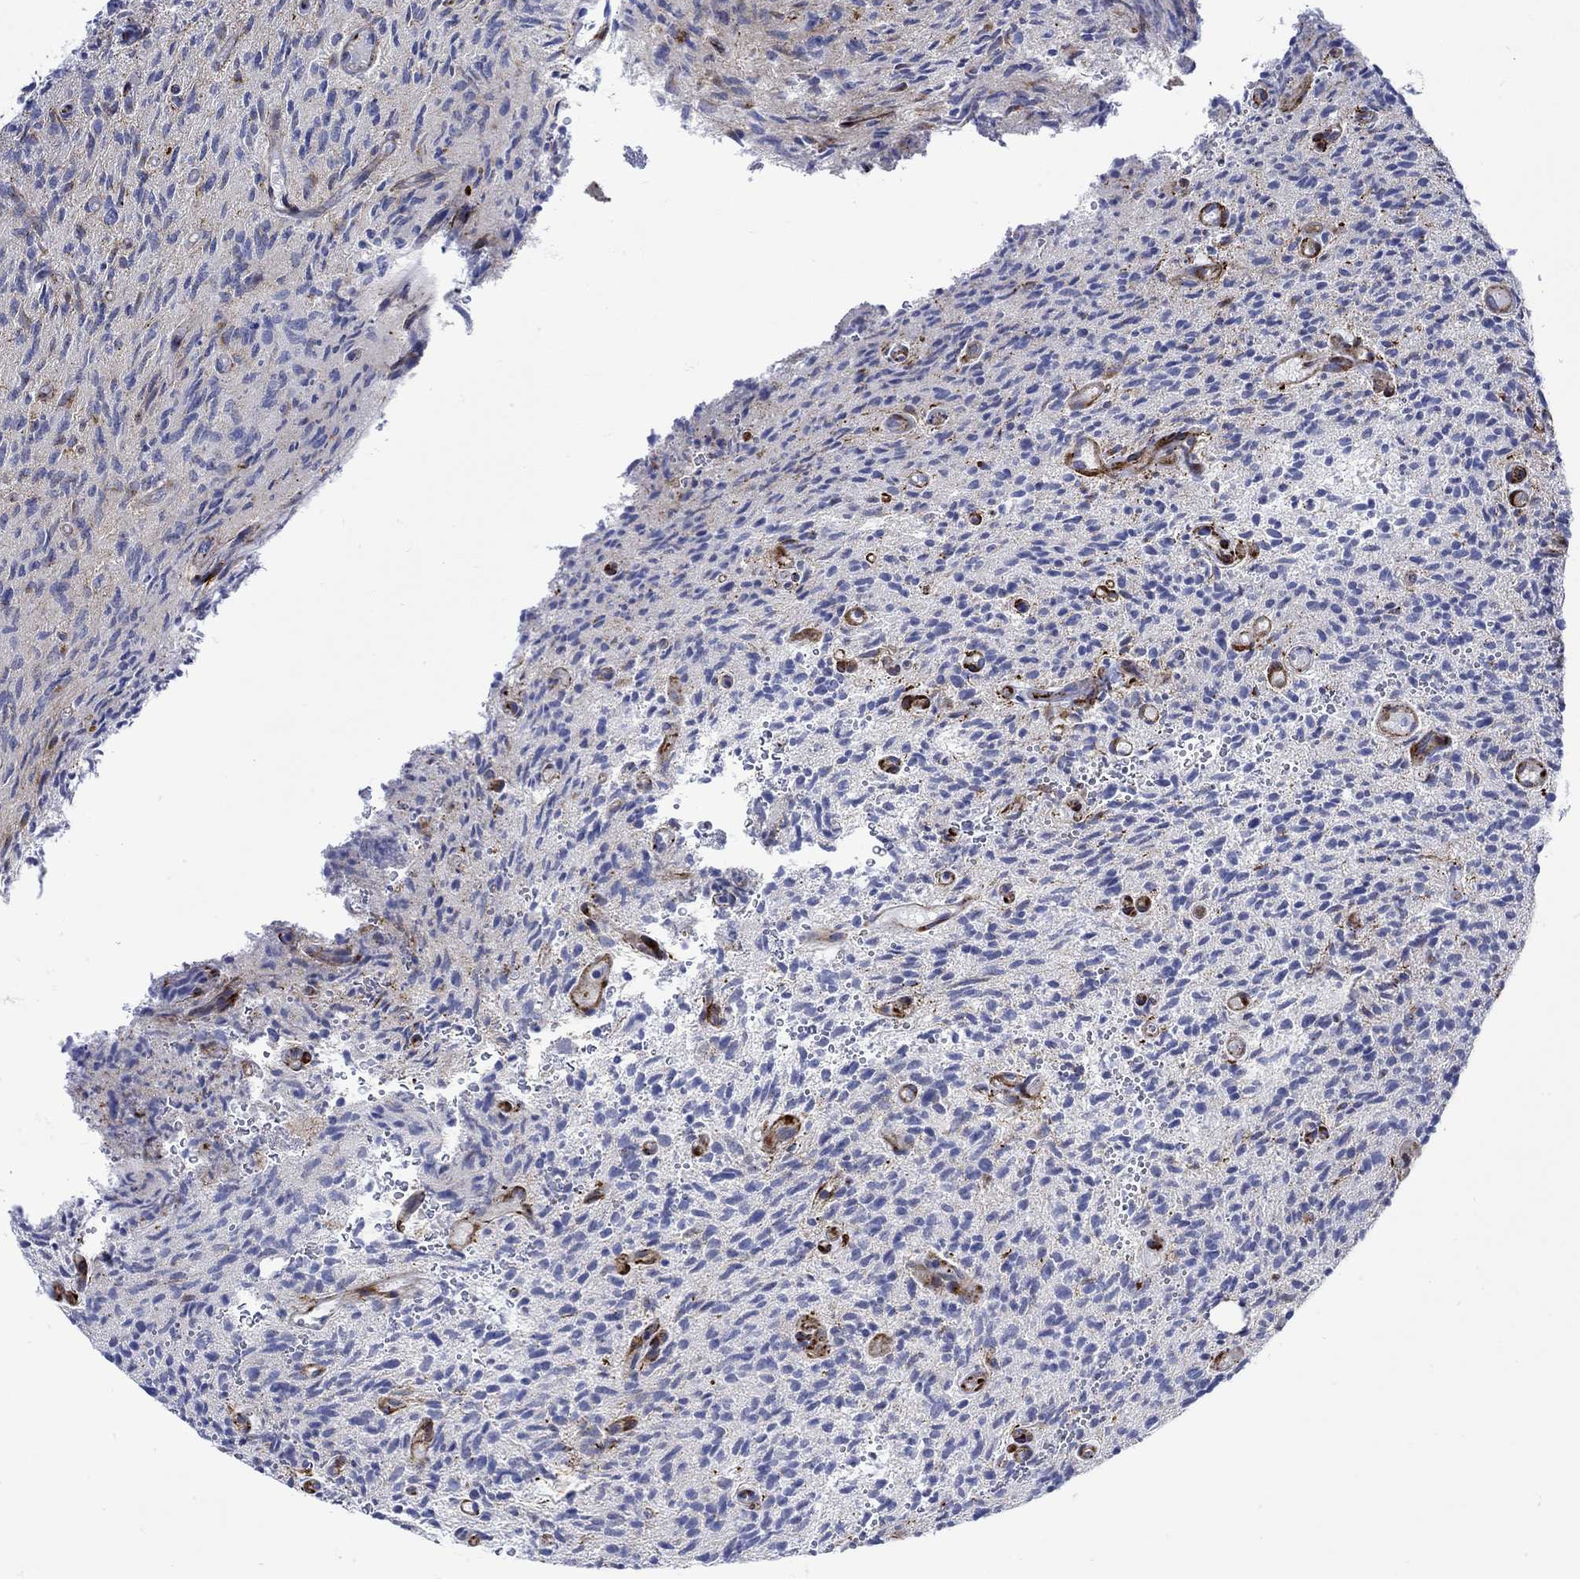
{"staining": {"intensity": "moderate", "quantity": "<25%", "location": "cytoplasmic/membranous"}, "tissue": "glioma", "cell_type": "Tumor cells", "image_type": "cancer", "snomed": [{"axis": "morphology", "description": "Glioma, malignant, High grade"}, {"axis": "topography", "description": "Brain"}], "caption": "IHC (DAB (3,3'-diaminobenzidine)) staining of human malignant glioma (high-grade) demonstrates moderate cytoplasmic/membranous protein expression in approximately <25% of tumor cells. (IHC, brightfield microscopy, high magnification).", "gene": "KSR2", "patient": {"sex": "male", "age": 64}}